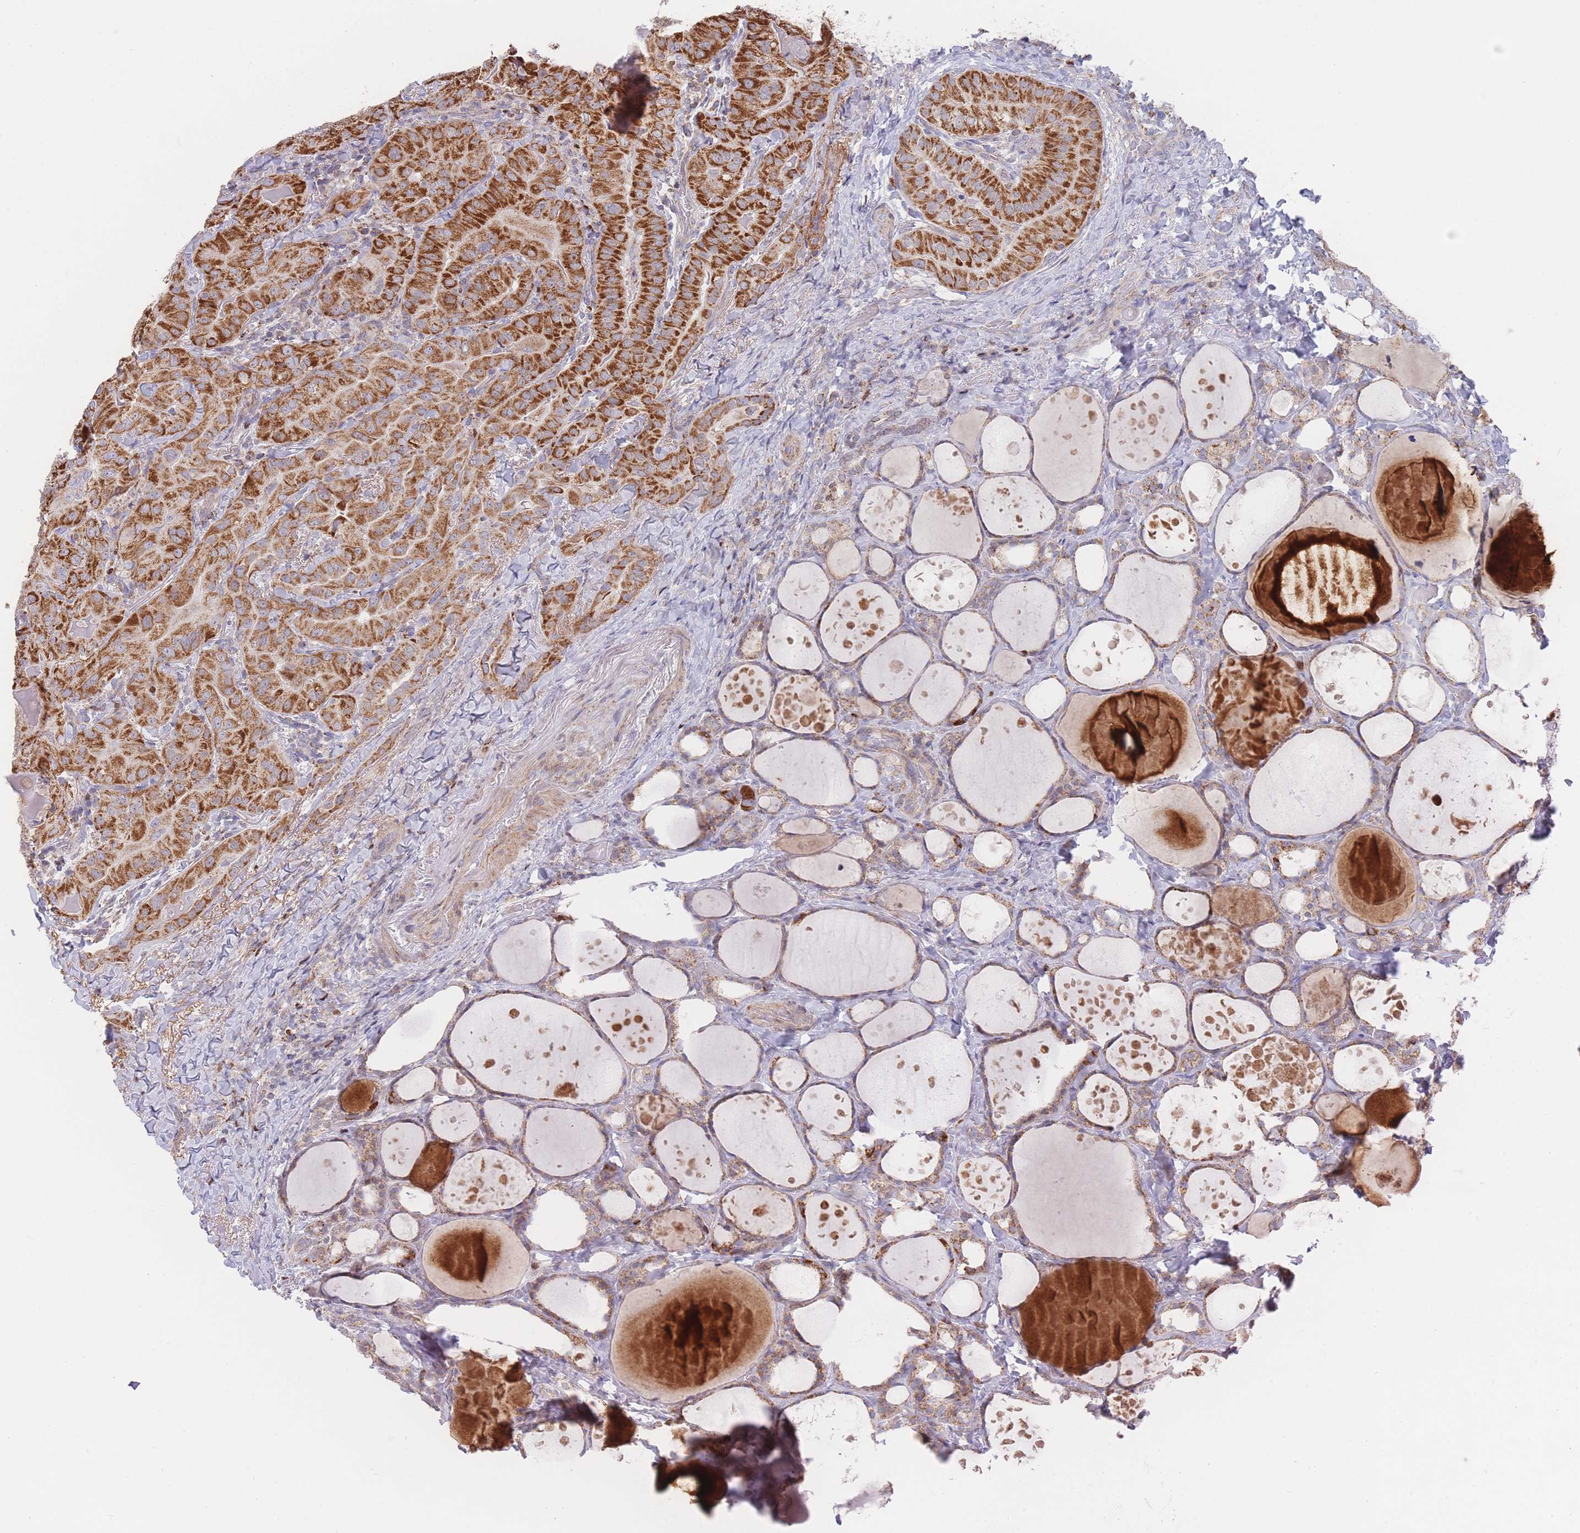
{"staining": {"intensity": "strong", "quantity": ">75%", "location": "cytoplasmic/membranous"}, "tissue": "thyroid cancer", "cell_type": "Tumor cells", "image_type": "cancer", "snomed": [{"axis": "morphology", "description": "Papillary adenocarcinoma, NOS"}, {"axis": "topography", "description": "Thyroid gland"}], "caption": "Protein staining exhibits strong cytoplasmic/membranous positivity in about >75% of tumor cells in papillary adenocarcinoma (thyroid).", "gene": "IKZF4", "patient": {"sex": "female", "age": 68}}